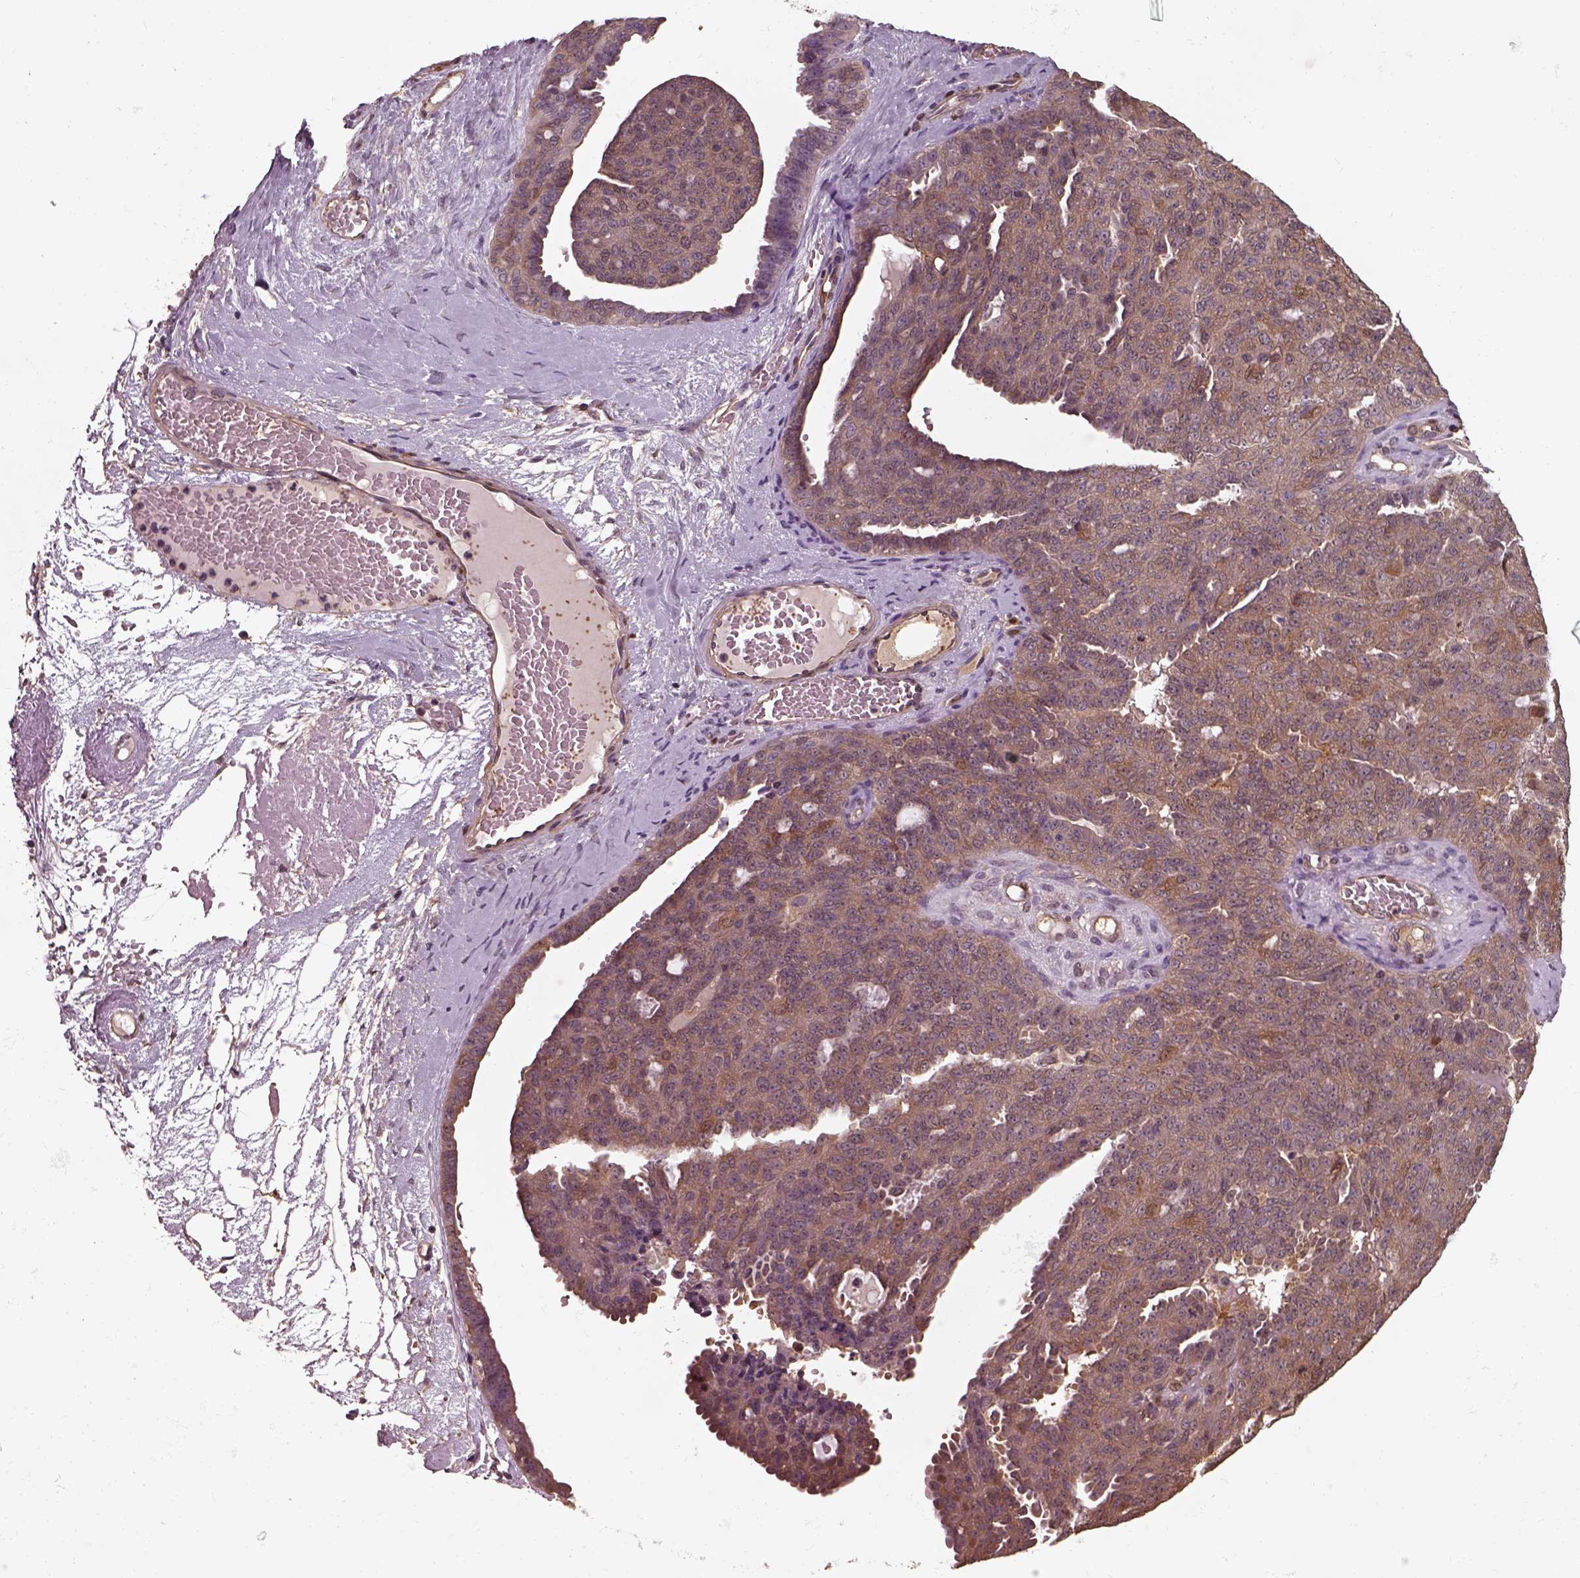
{"staining": {"intensity": "moderate", "quantity": "25%-75%", "location": "cytoplasmic/membranous"}, "tissue": "ovarian cancer", "cell_type": "Tumor cells", "image_type": "cancer", "snomed": [{"axis": "morphology", "description": "Cystadenocarcinoma, serous, NOS"}, {"axis": "topography", "description": "Ovary"}], "caption": "IHC photomicrograph of serous cystadenocarcinoma (ovarian) stained for a protein (brown), which shows medium levels of moderate cytoplasmic/membranous expression in about 25%-75% of tumor cells.", "gene": "ISYNA1", "patient": {"sex": "female", "age": 71}}